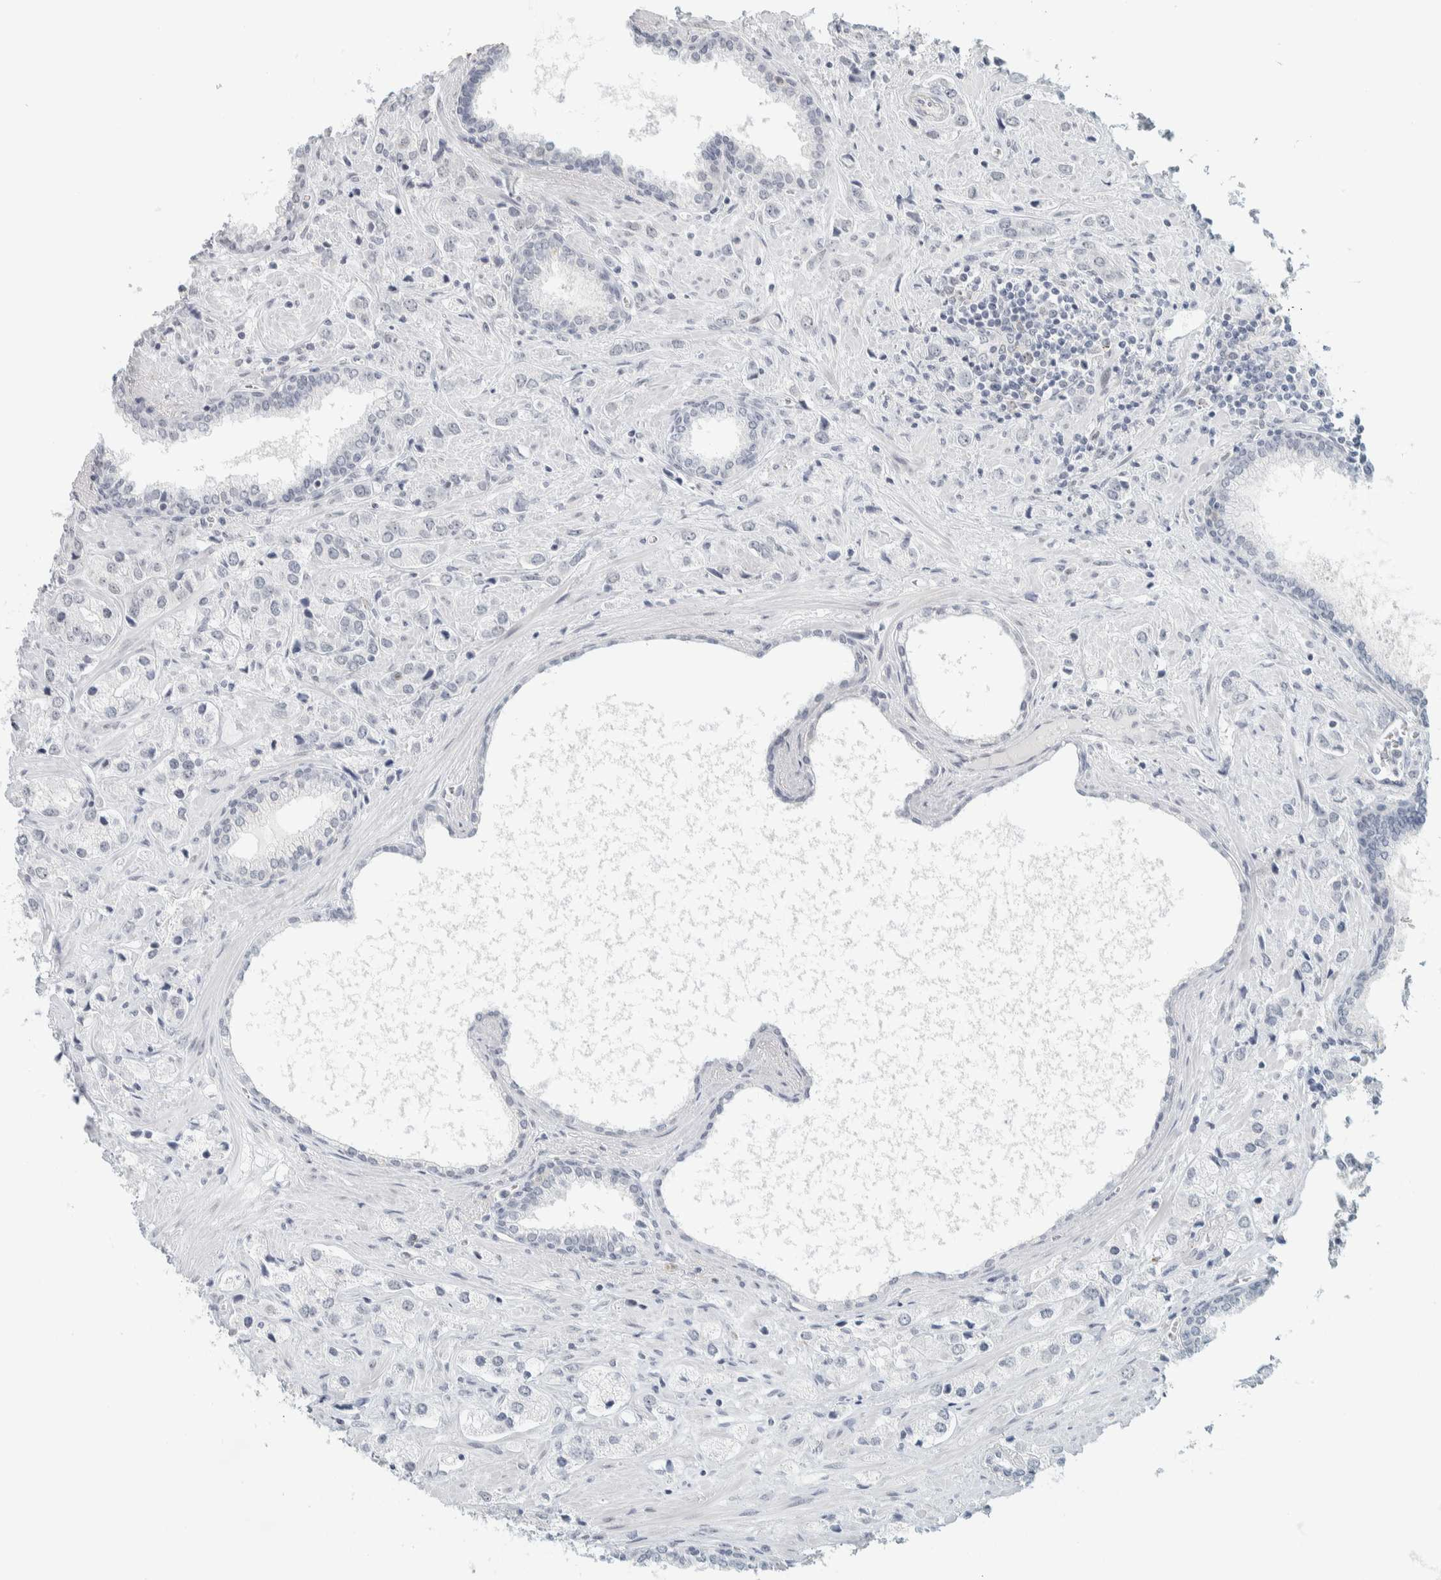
{"staining": {"intensity": "negative", "quantity": "none", "location": "none"}, "tissue": "prostate cancer", "cell_type": "Tumor cells", "image_type": "cancer", "snomed": [{"axis": "morphology", "description": "Adenocarcinoma, High grade"}, {"axis": "topography", "description": "Prostate"}], "caption": "This is an immunohistochemistry micrograph of prostate cancer (high-grade adenocarcinoma). There is no positivity in tumor cells.", "gene": "CDH17", "patient": {"sex": "male", "age": 66}}